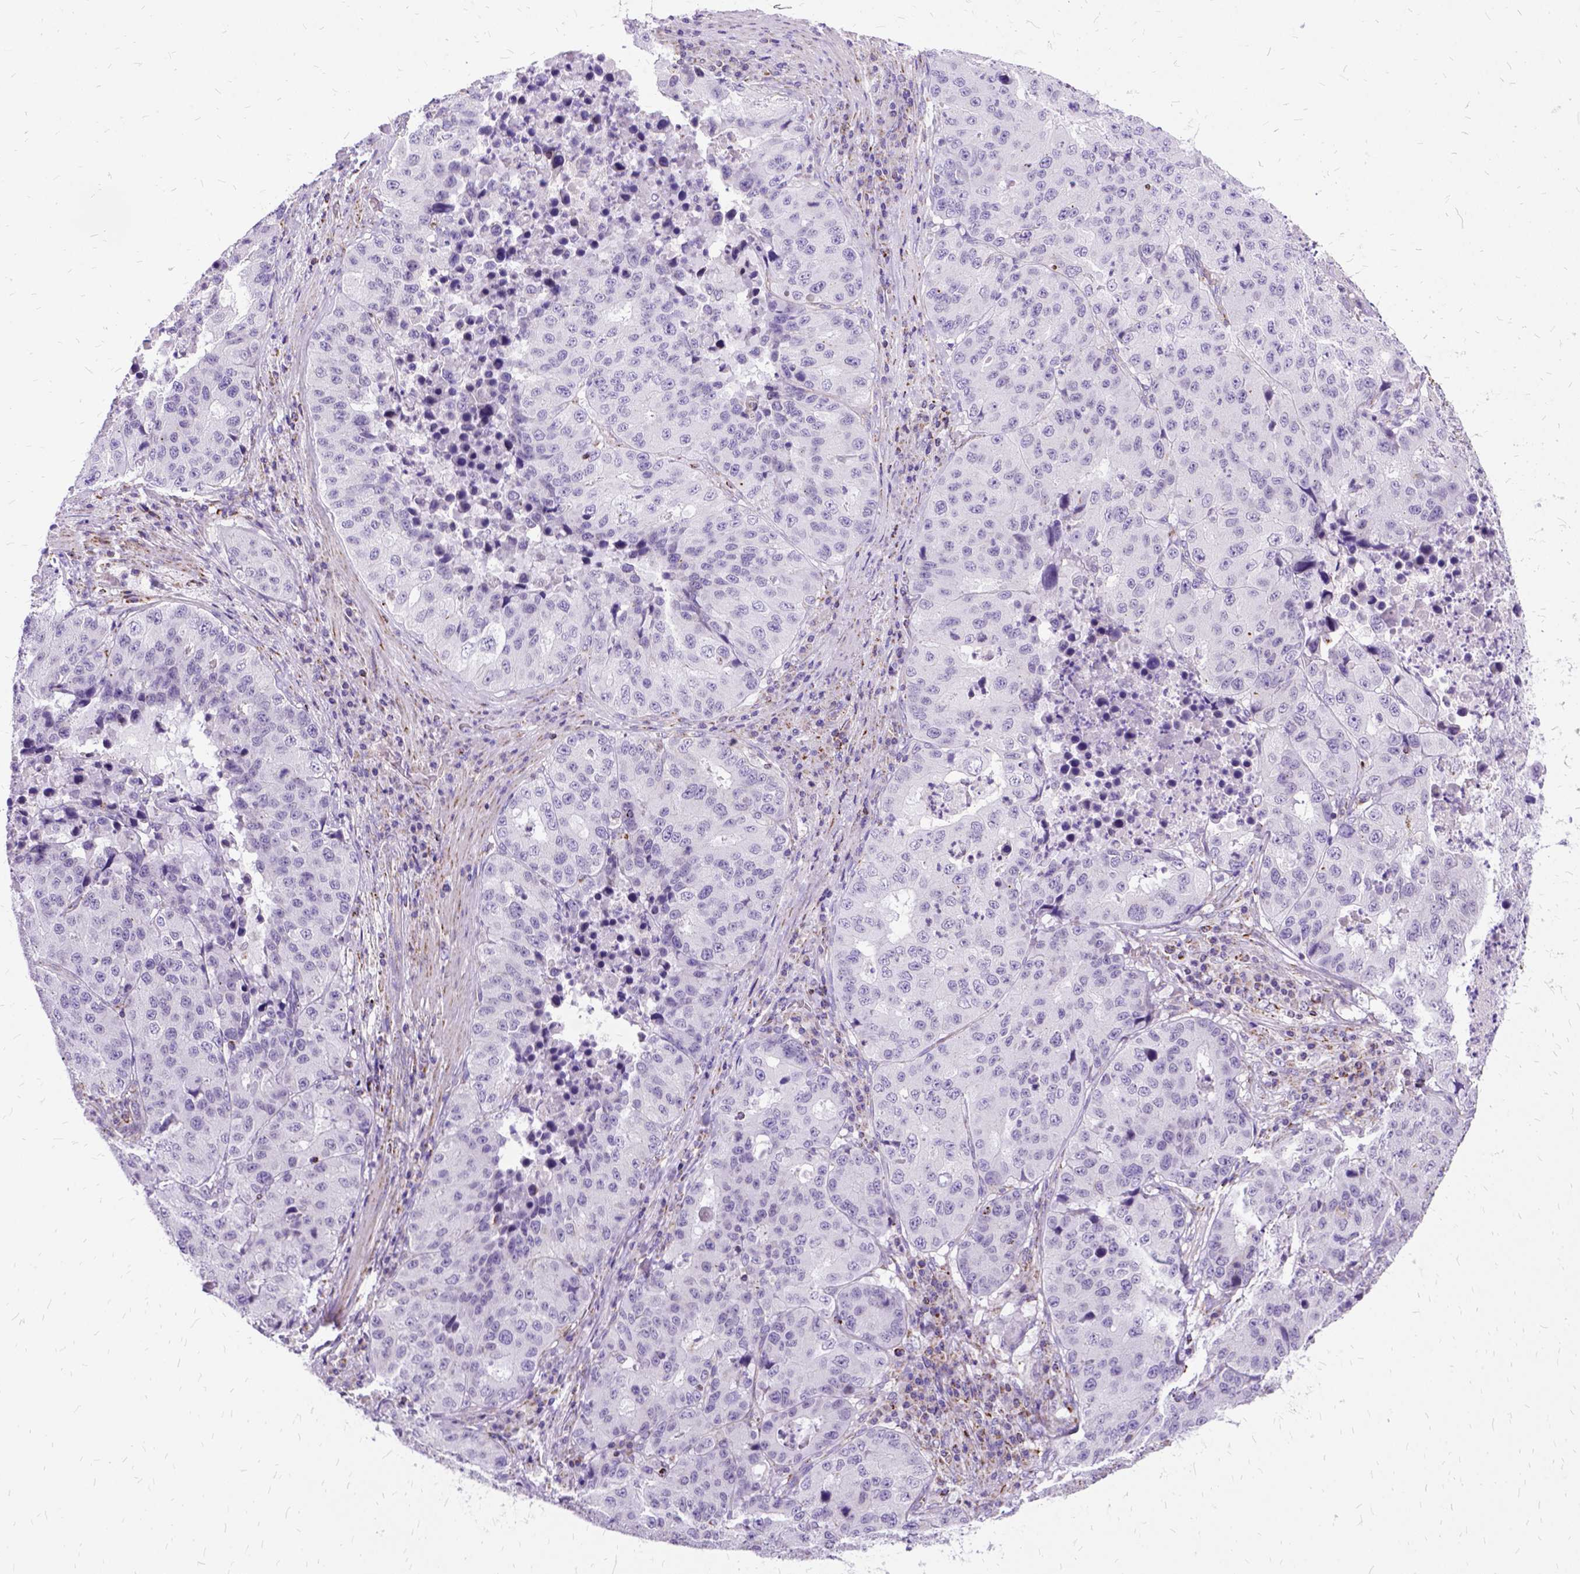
{"staining": {"intensity": "negative", "quantity": "none", "location": "none"}, "tissue": "stomach cancer", "cell_type": "Tumor cells", "image_type": "cancer", "snomed": [{"axis": "morphology", "description": "Adenocarcinoma, NOS"}, {"axis": "topography", "description": "Stomach"}], "caption": "IHC photomicrograph of stomach cancer (adenocarcinoma) stained for a protein (brown), which exhibits no positivity in tumor cells.", "gene": "OXCT1", "patient": {"sex": "male", "age": 71}}